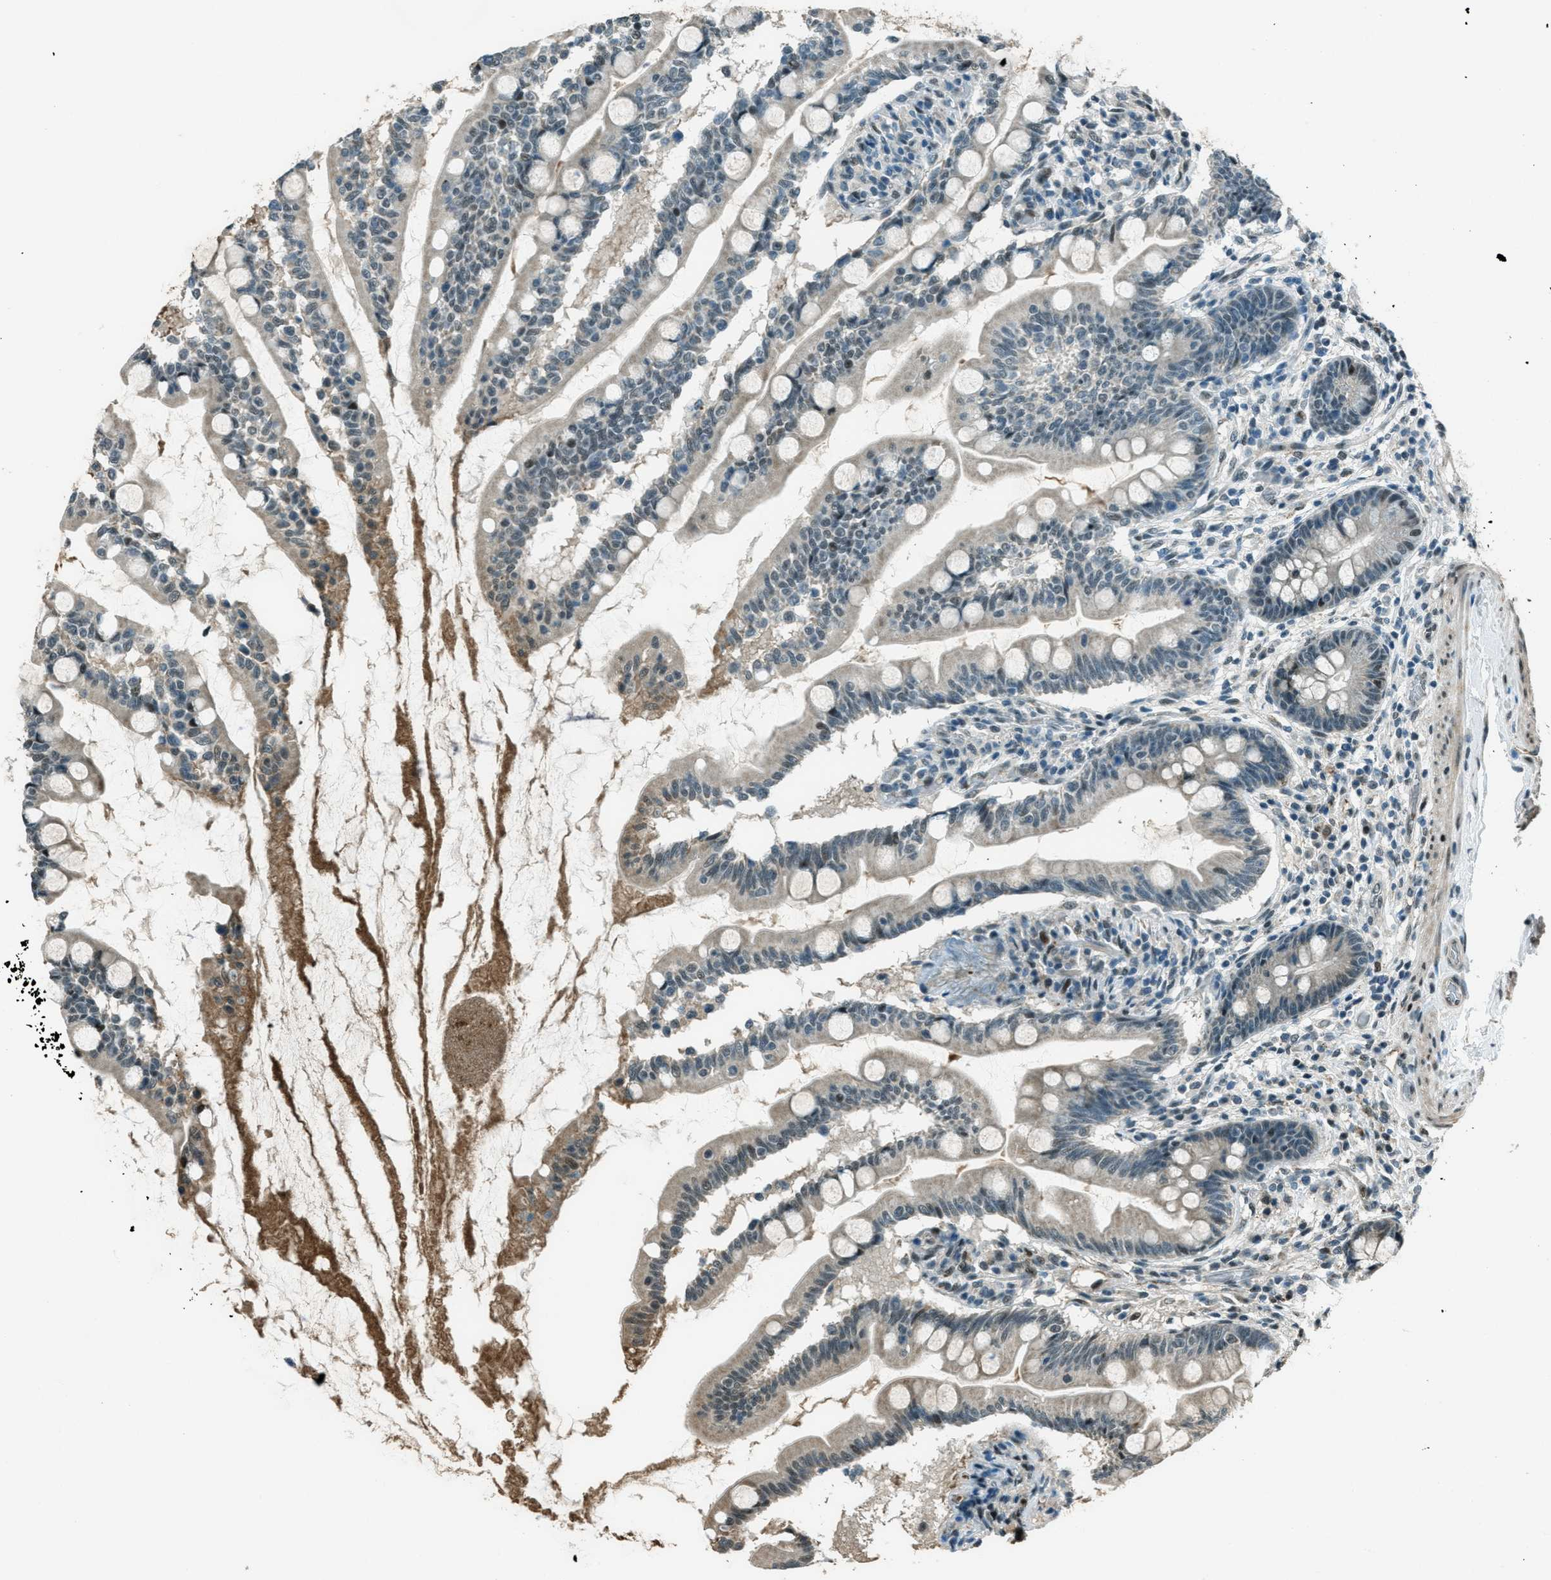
{"staining": {"intensity": "moderate", "quantity": "25%-75%", "location": "cytoplasmic/membranous,nuclear"}, "tissue": "small intestine", "cell_type": "Glandular cells", "image_type": "normal", "snomed": [{"axis": "morphology", "description": "Normal tissue, NOS"}, {"axis": "topography", "description": "Small intestine"}], "caption": "Protein expression analysis of normal human small intestine reveals moderate cytoplasmic/membranous,nuclear expression in about 25%-75% of glandular cells. (Brightfield microscopy of DAB IHC at high magnification).", "gene": "TARDBP", "patient": {"sex": "female", "age": 56}}